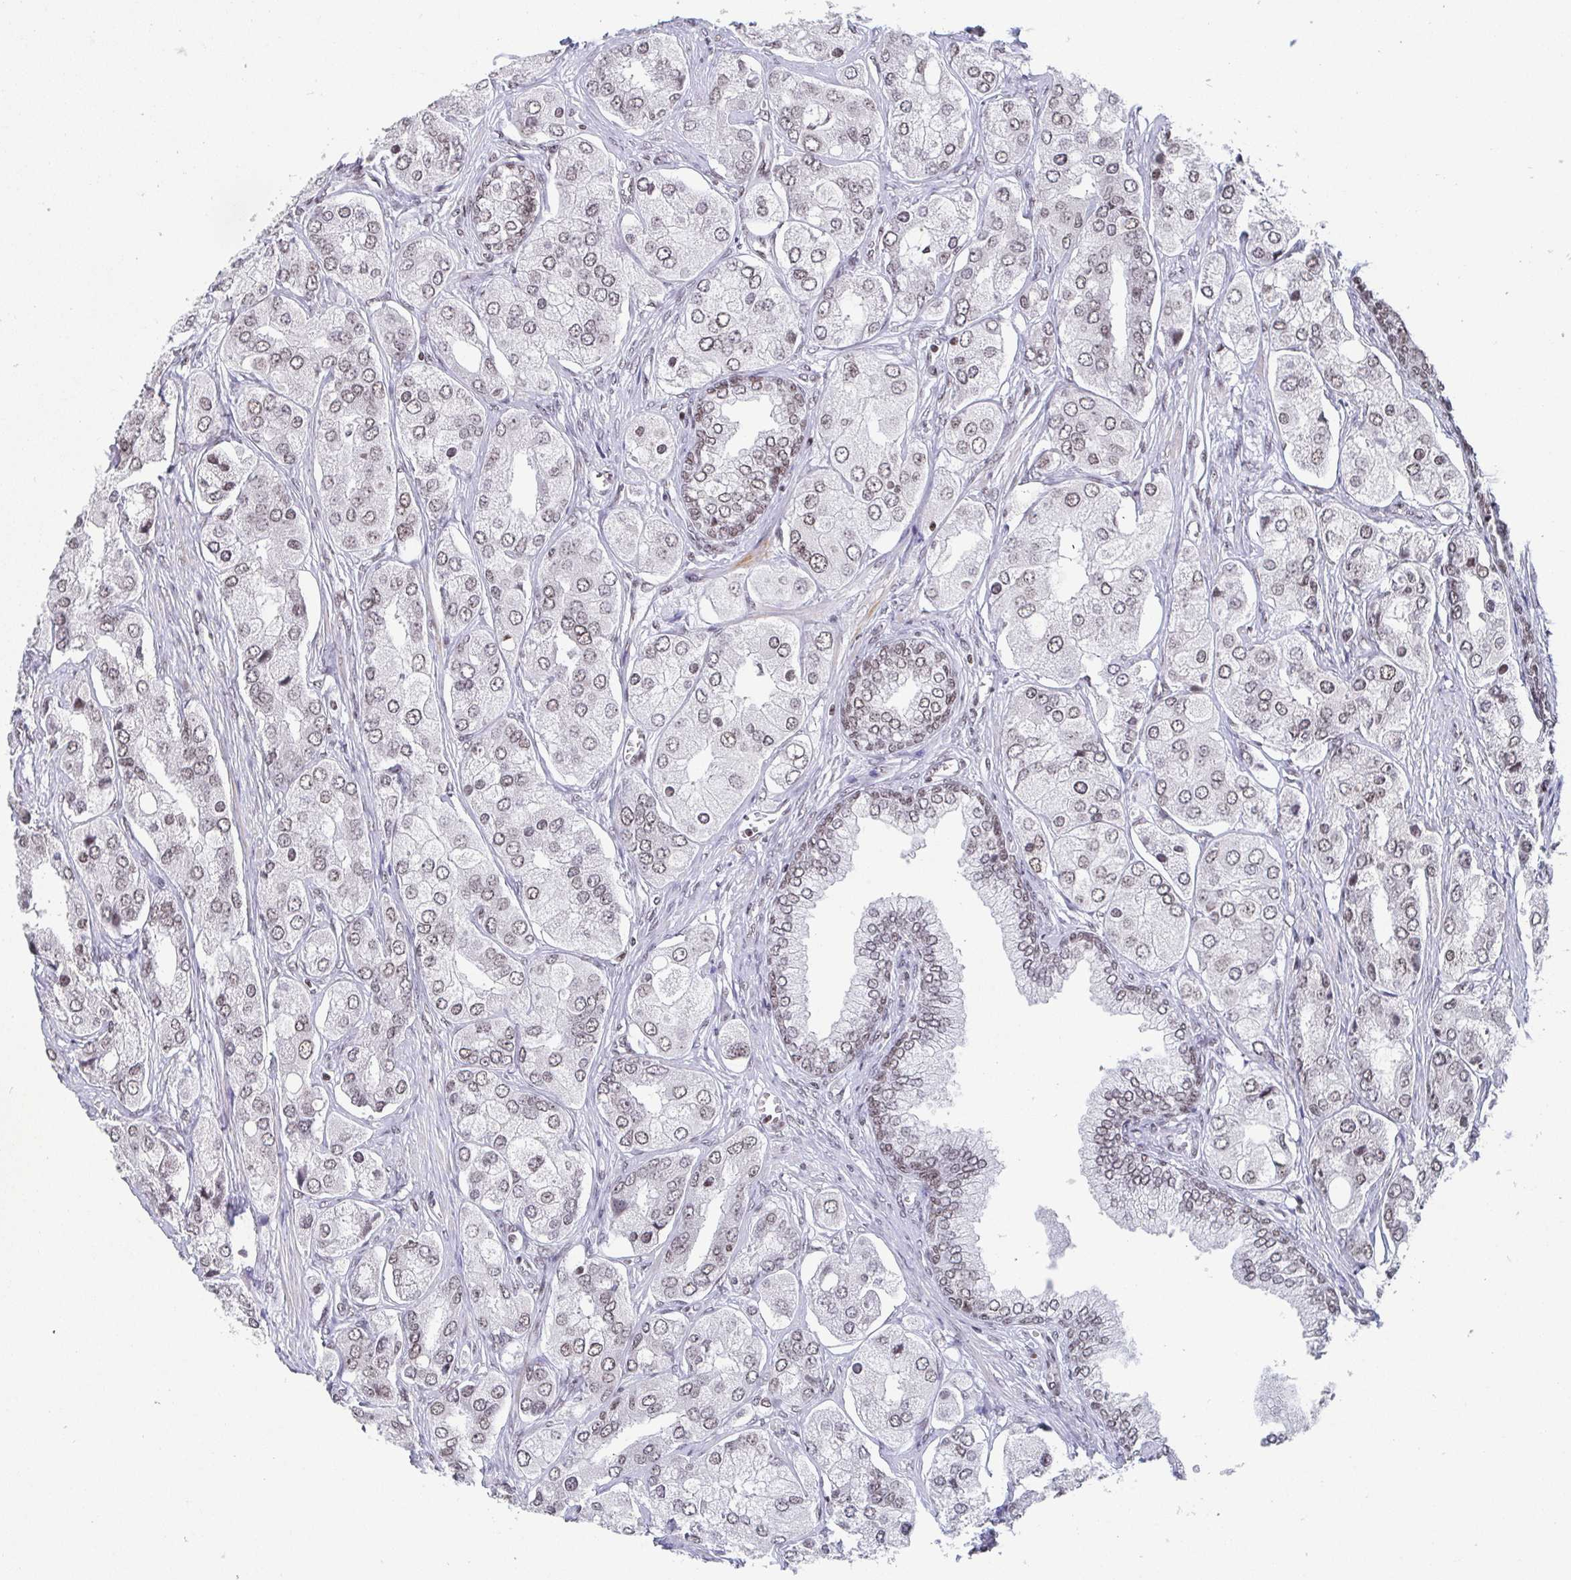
{"staining": {"intensity": "weak", "quantity": "25%-75%", "location": "nuclear"}, "tissue": "prostate cancer", "cell_type": "Tumor cells", "image_type": "cancer", "snomed": [{"axis": "morphology", "description": "Adenocarcinoma, Low grade"}, {"axis": "topography", "description": "Prostate"}], "caption": "This micrograph shows IHC staining of human prostate cancer (adenocarcinoma (low-grade)), with low weak nuclear positivity in about 25%-75% of tumor cells.", "gene": "CTCF", "patient": {"sex": "male", "age": 69}}